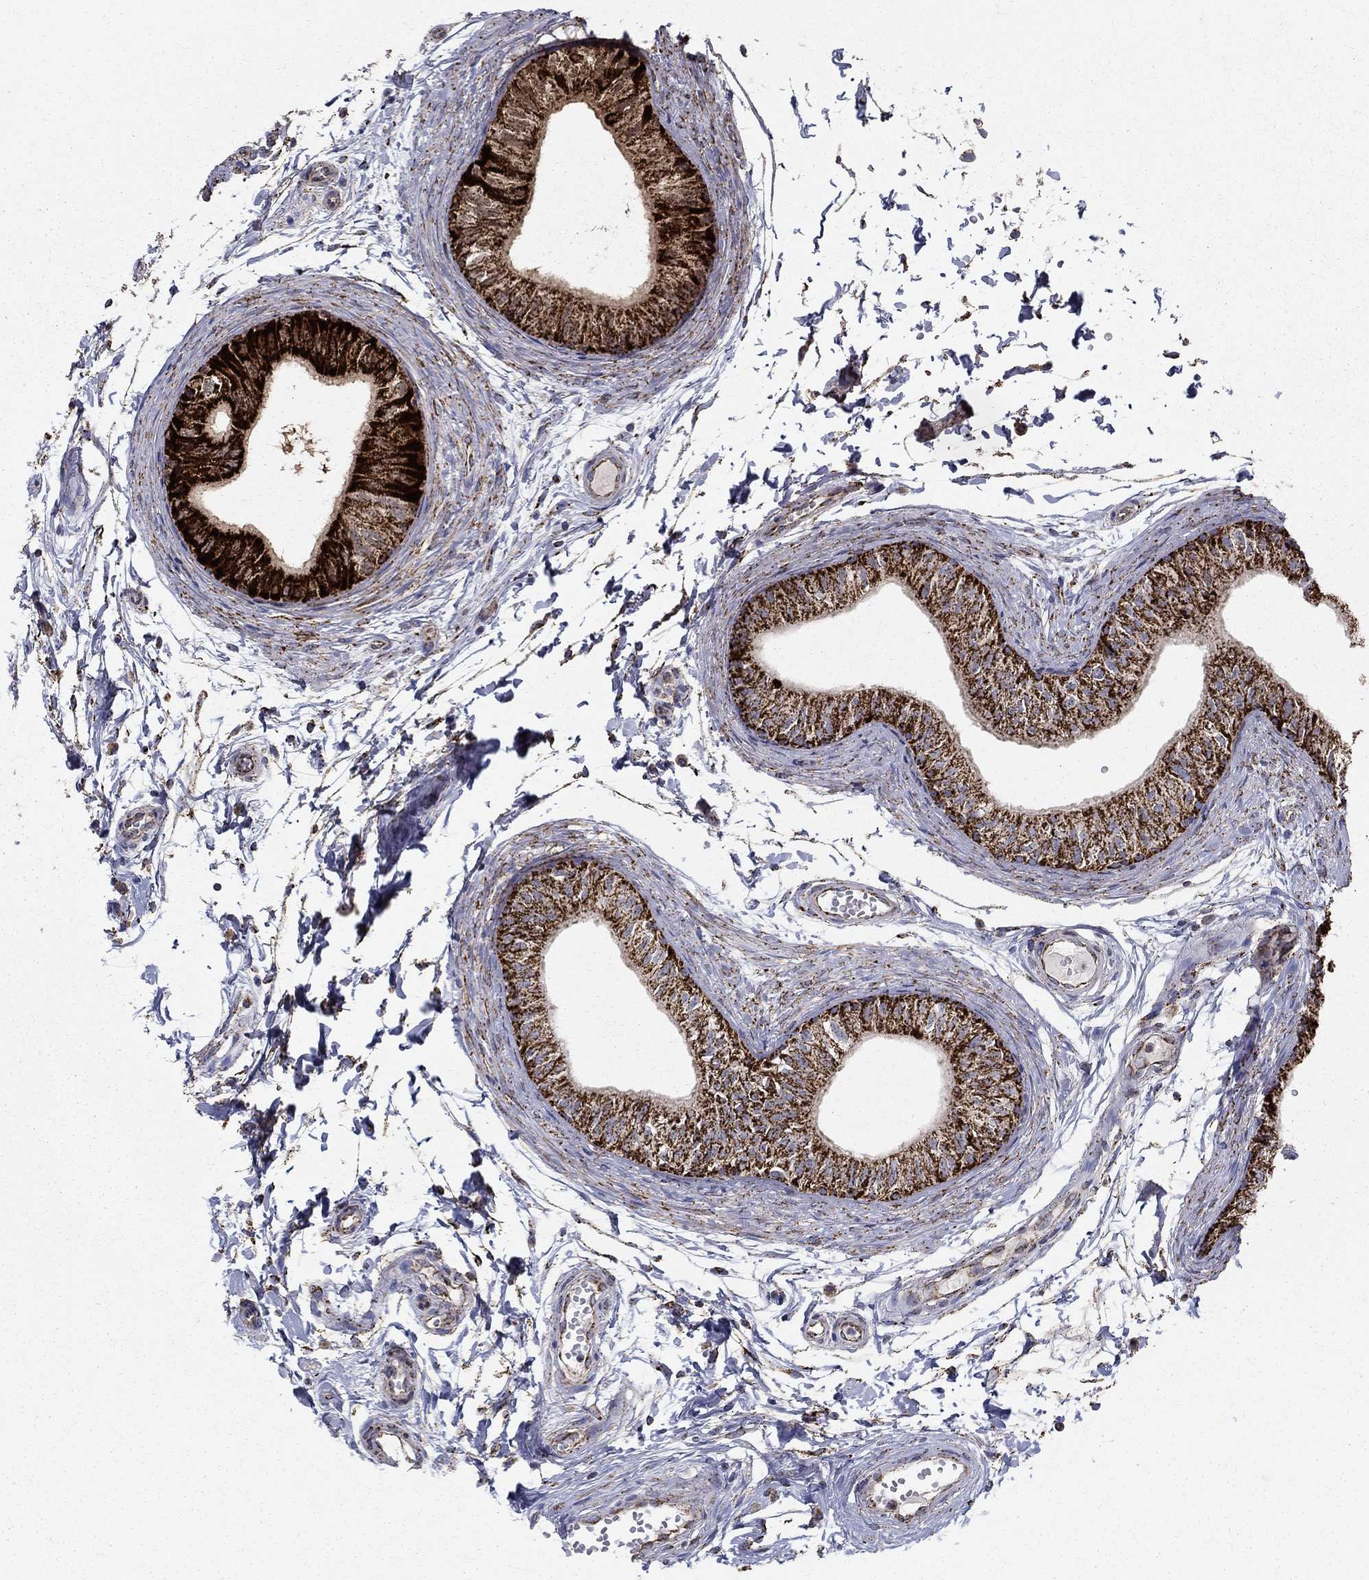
{"staining": {"intensity": "strong", "quantity": ">75%", "location": "cytoplasmic/membranous"}, "tissue": "epididymis", "cell_type": "Glandular cells", "image_type": "normal", "snomed": [{"axis": "morphology", "description": "Normal tissue, NOS"}, {"axis": "topography", "description": "Epididymis"}], "caption": "Glandular cells show strong cytoplasmic/membranous staining in approximately >75% of cells in unremarkable epididymis.", "gene": "GCSH", "patient": {"sex": "male", "age": 22}}